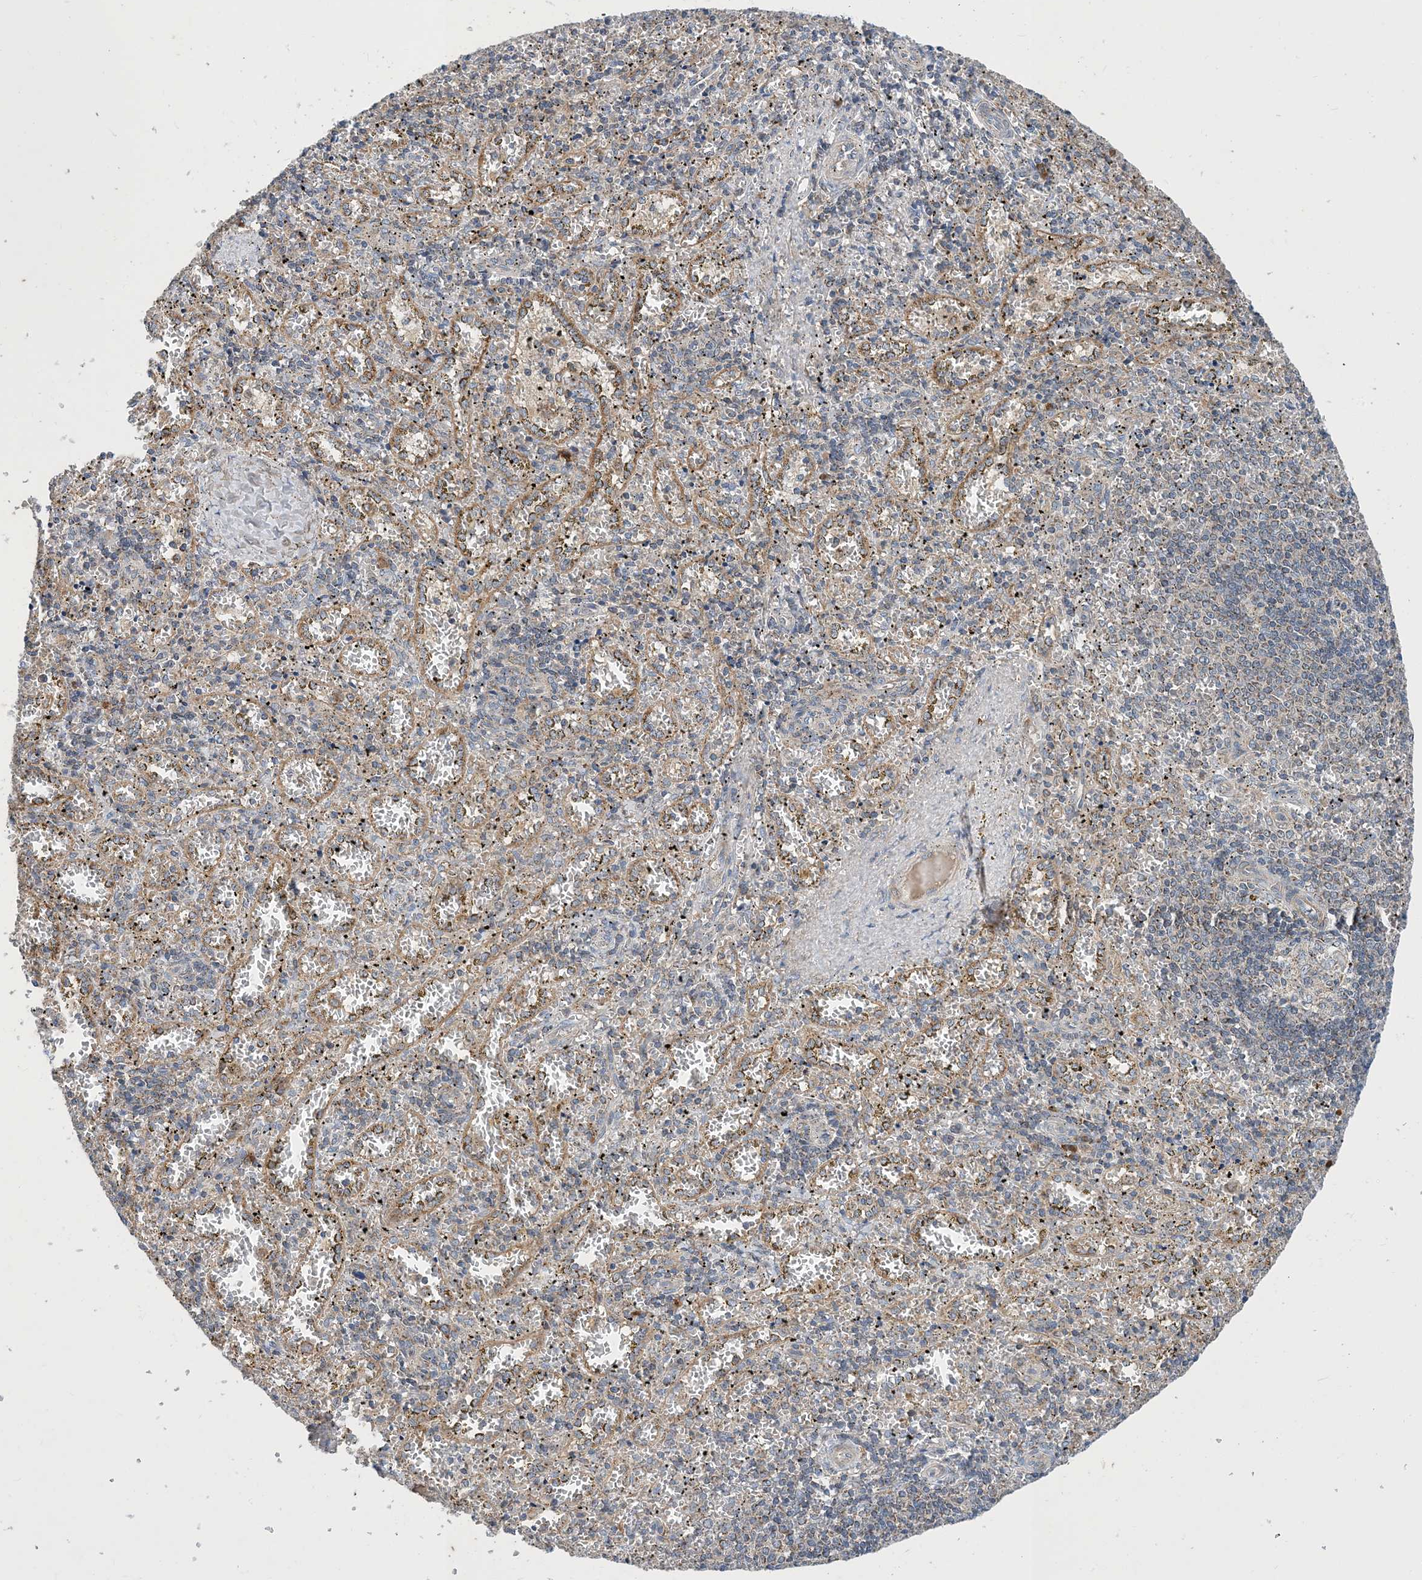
{"staining": {"intensity": "negative", "quantity": "none", "location": "none"}, "tissue": "spleen", "cell_type": "Cells in red pulp", "image_type": "normal", "snomed": [{"axis": "morphology", "description": "Normal tissue, NOS"}, {"axis": "topography", "description": "Spleen"}], "caption": "Cells in red pulp are negative for protein expression in unremarkable human spleen. (Brightfield microscopy of DAB (3,3'-diaminobenzidine) IHC at high magnification).", "gene": "STK19", "patient": {"sex": "male", "age": 11}}